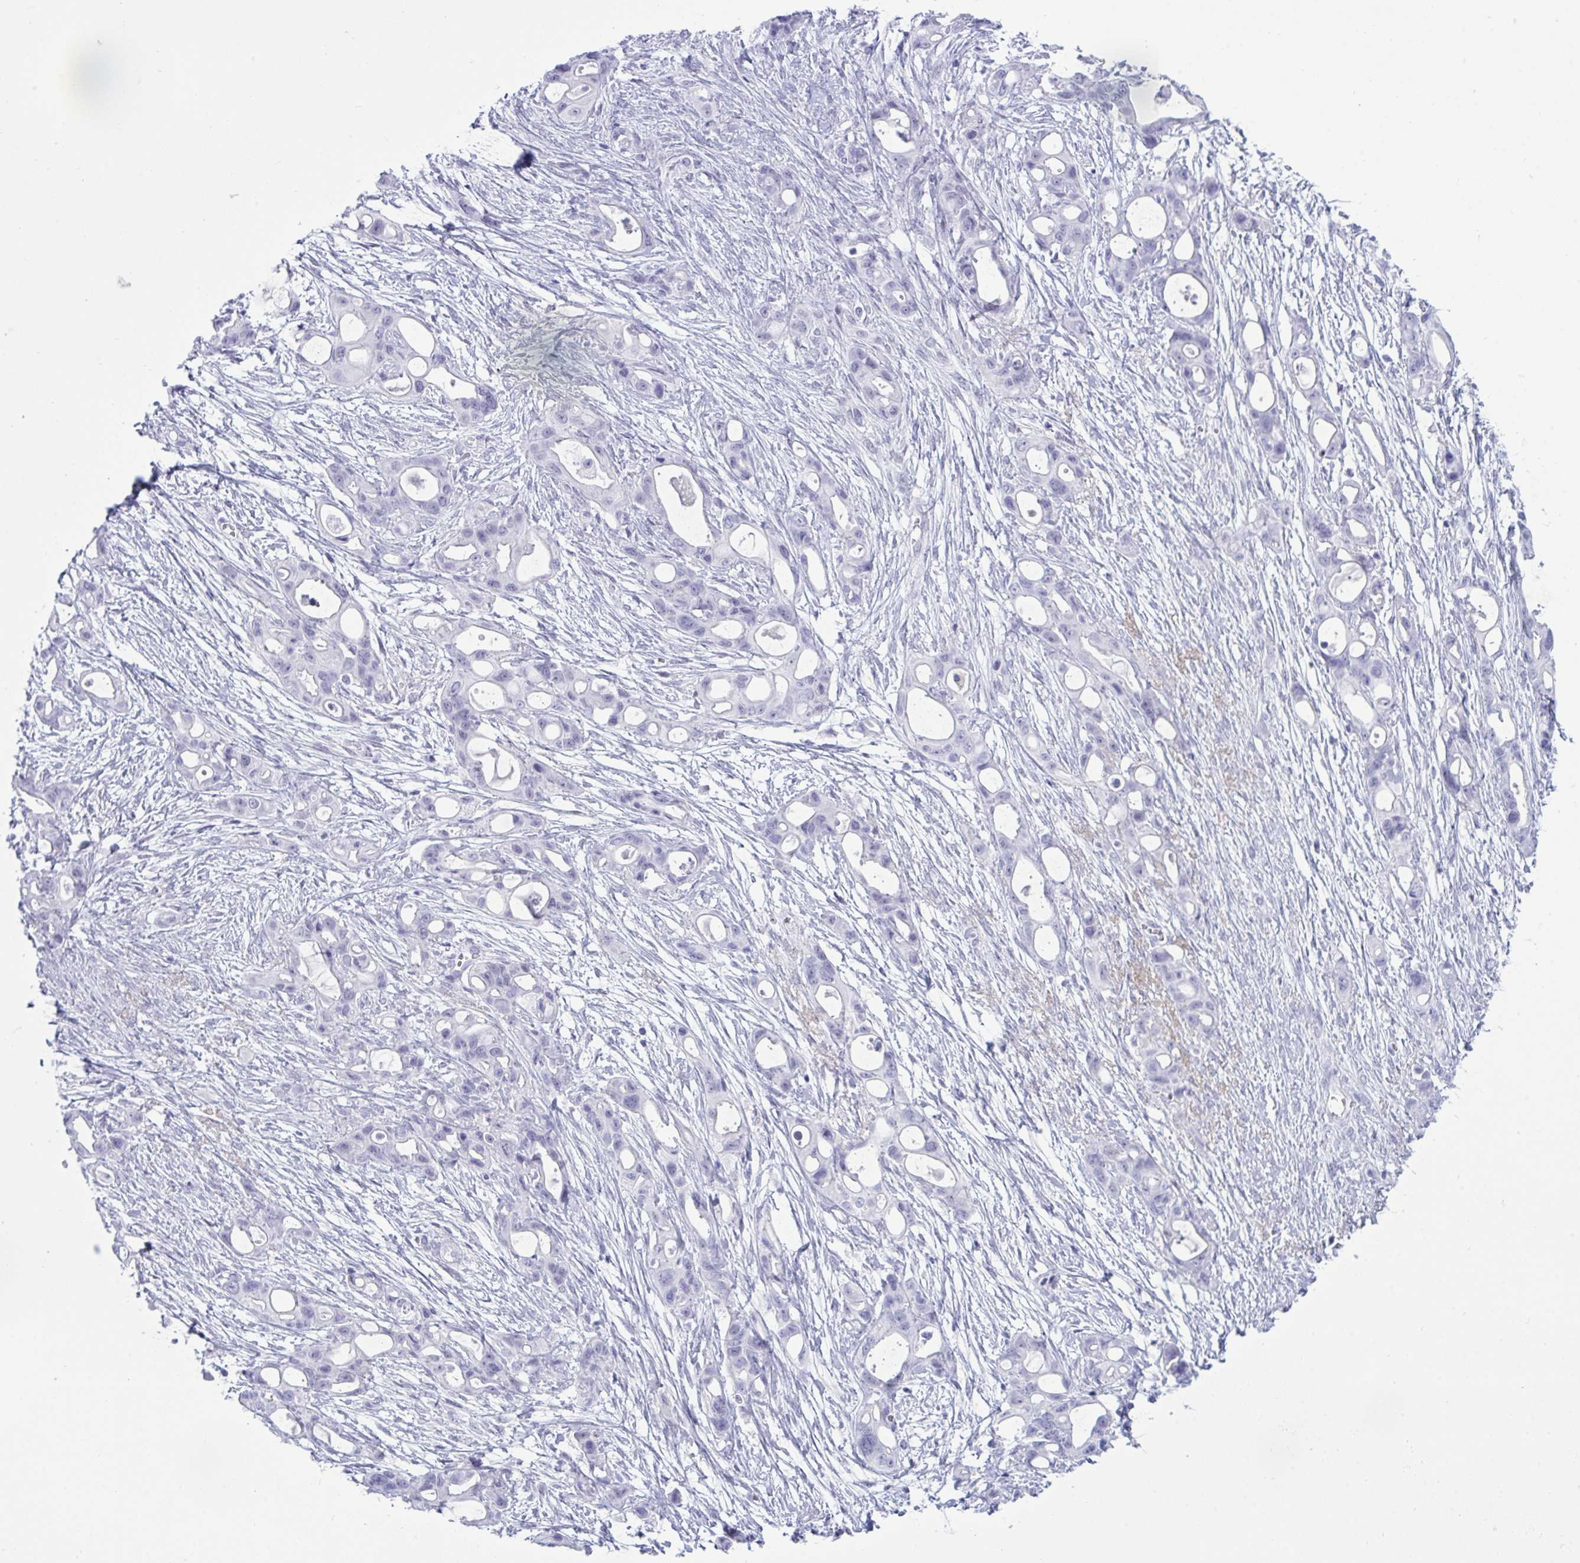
{"staining": {"intensity": "negative", "quantity": "none", "location": "none"}, "tissue": "ovarian cancer", "cell_type": "Tumor cells", "image_type": "cancer", "snomed": [{"axis": "morphology", "description": "Cystadenocarcinoma, mucinous, NOS"}, {"axis": "topography", "description": "Ovary"}], "caption": "Immunohistochemistry (IHC) histopathology image of human ovarian cancer (mucinous cystadenocarcinoma) stained for a protein (brown), which exhibits no expression in tumor cells.", "gene": "ELN", "patient": {"sex": "female", "age": 70}}